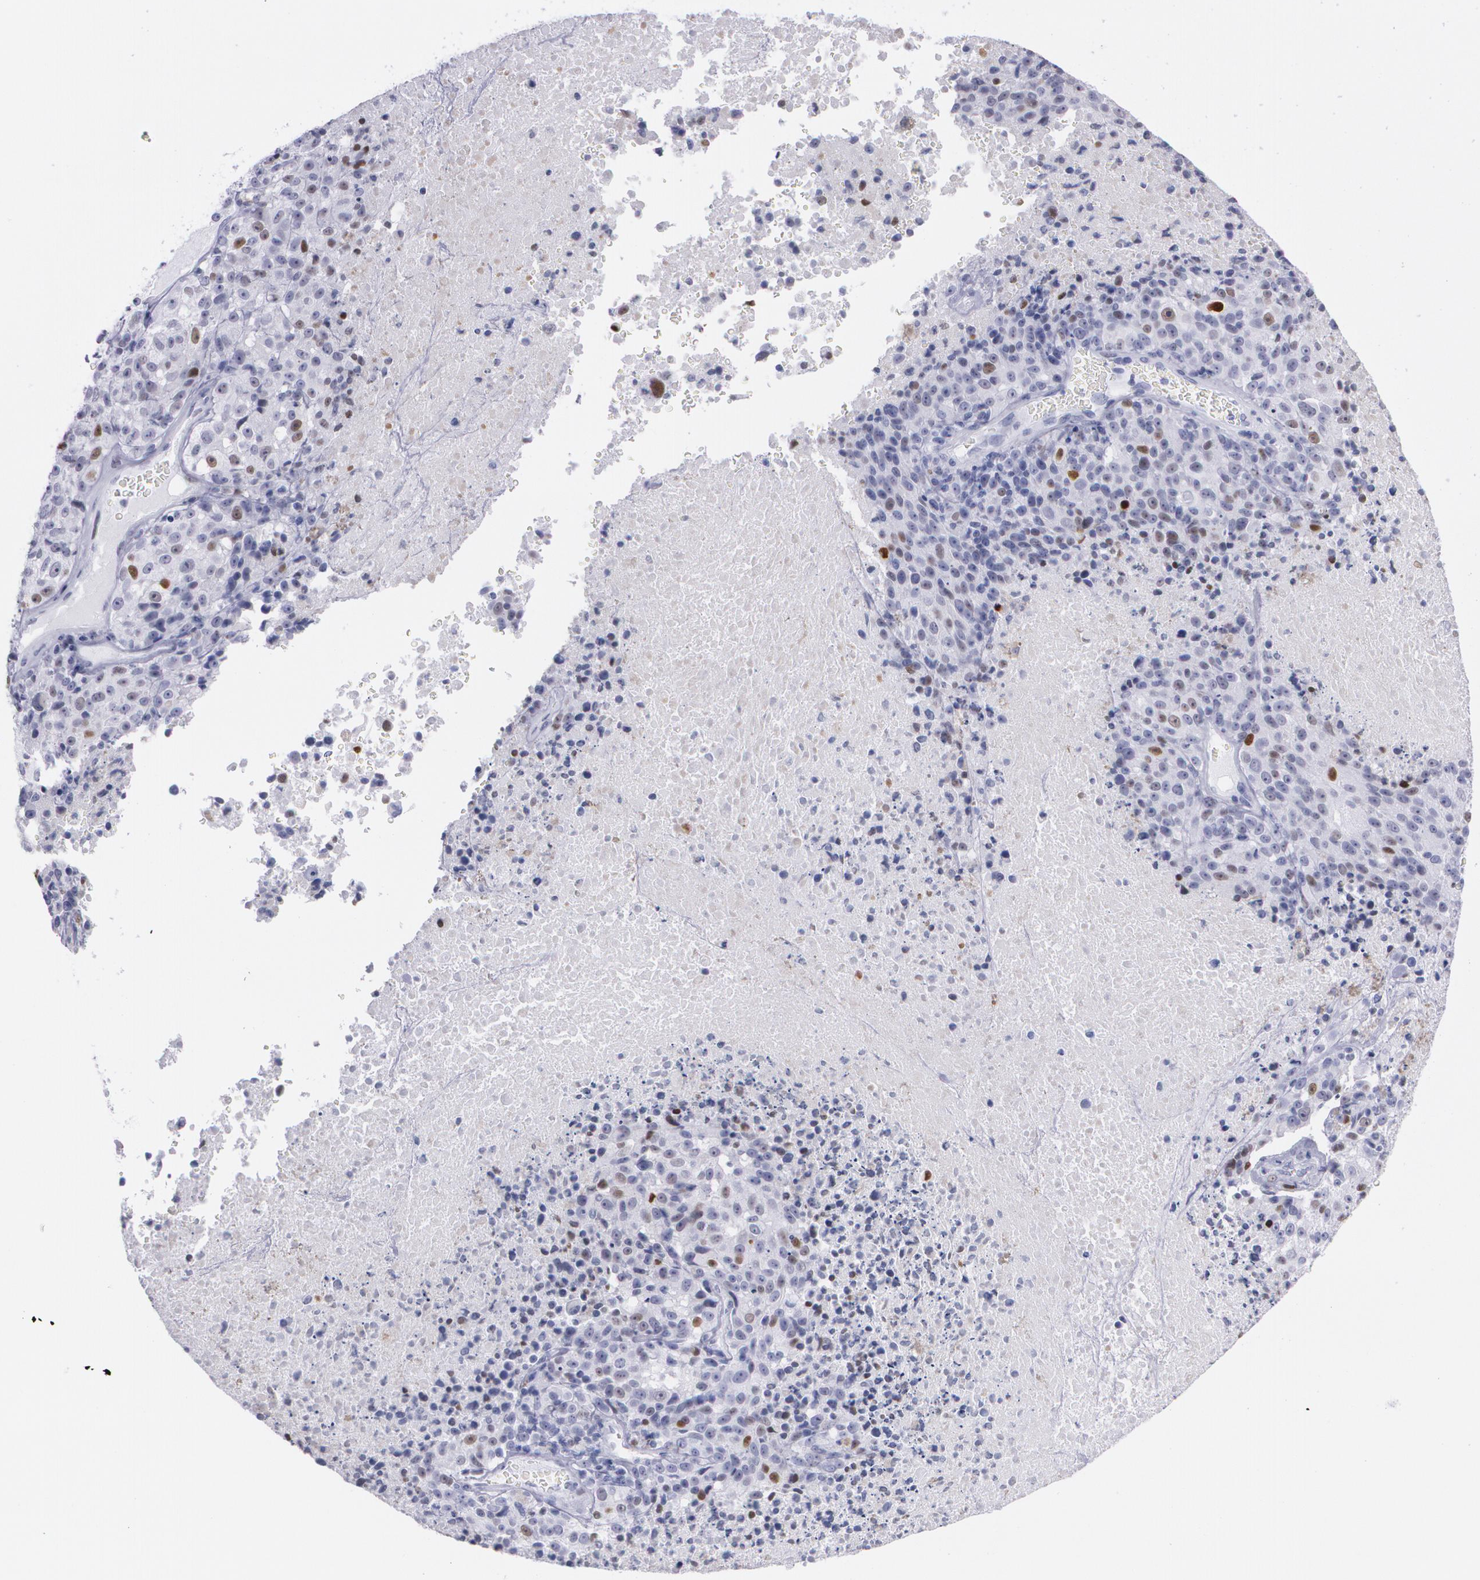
{"staining": {"intensity": "moderate", "quantity": "<25%", "location": "nuclear"}, "tissue": "melanoma", "cell_type": "Tumor cells", "image_type": "cancer", "snomed": [{"axis": "morphology", "description": "Malignant melanoma, Metastatic site"}, {"axis": "topography", "description": "Cerebral cortex"}], "caption": "An immunohistochemistry (IHC) image of tumor tissue is shown. Protein staining in brown labels moderate nuclear positivity in melanoma within tumor cells.", "gene": "TP53", "patient": {"sex": "female", "age": 52}}